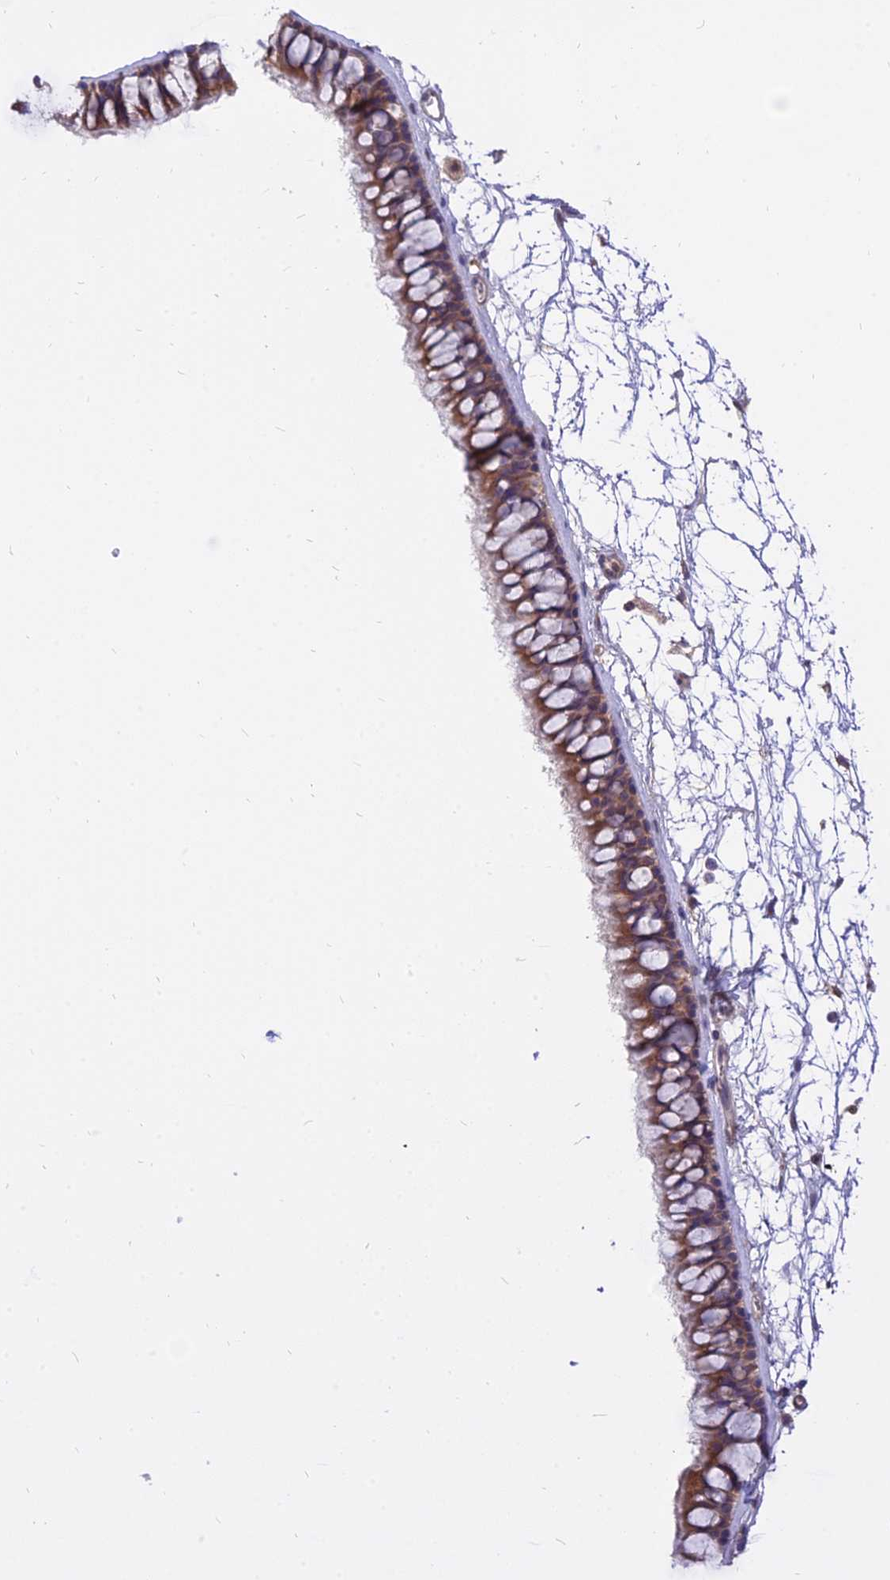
{"staining": {"intensity": "moderate", "quantity": ">75%", "location": "cytoplasmic/membranous"}, "tissue": "nasopharynx", "cell_type": "Respiratory epithelial cells", "image_type": "normal", "snomed": [{"axis": "morphology", "description": "Normal tissue, NOS"}, {"axis": "topography", "description": "Nasopharynx"}], "caption": "Human nasopharynx stained with a brown dye demonstrates moderate cytoplasmic/membranous positive staining in about >75% of respiratory epithelial cells.", "gene": "IL21R", "patient": {"sex": "male", "age": 64}}